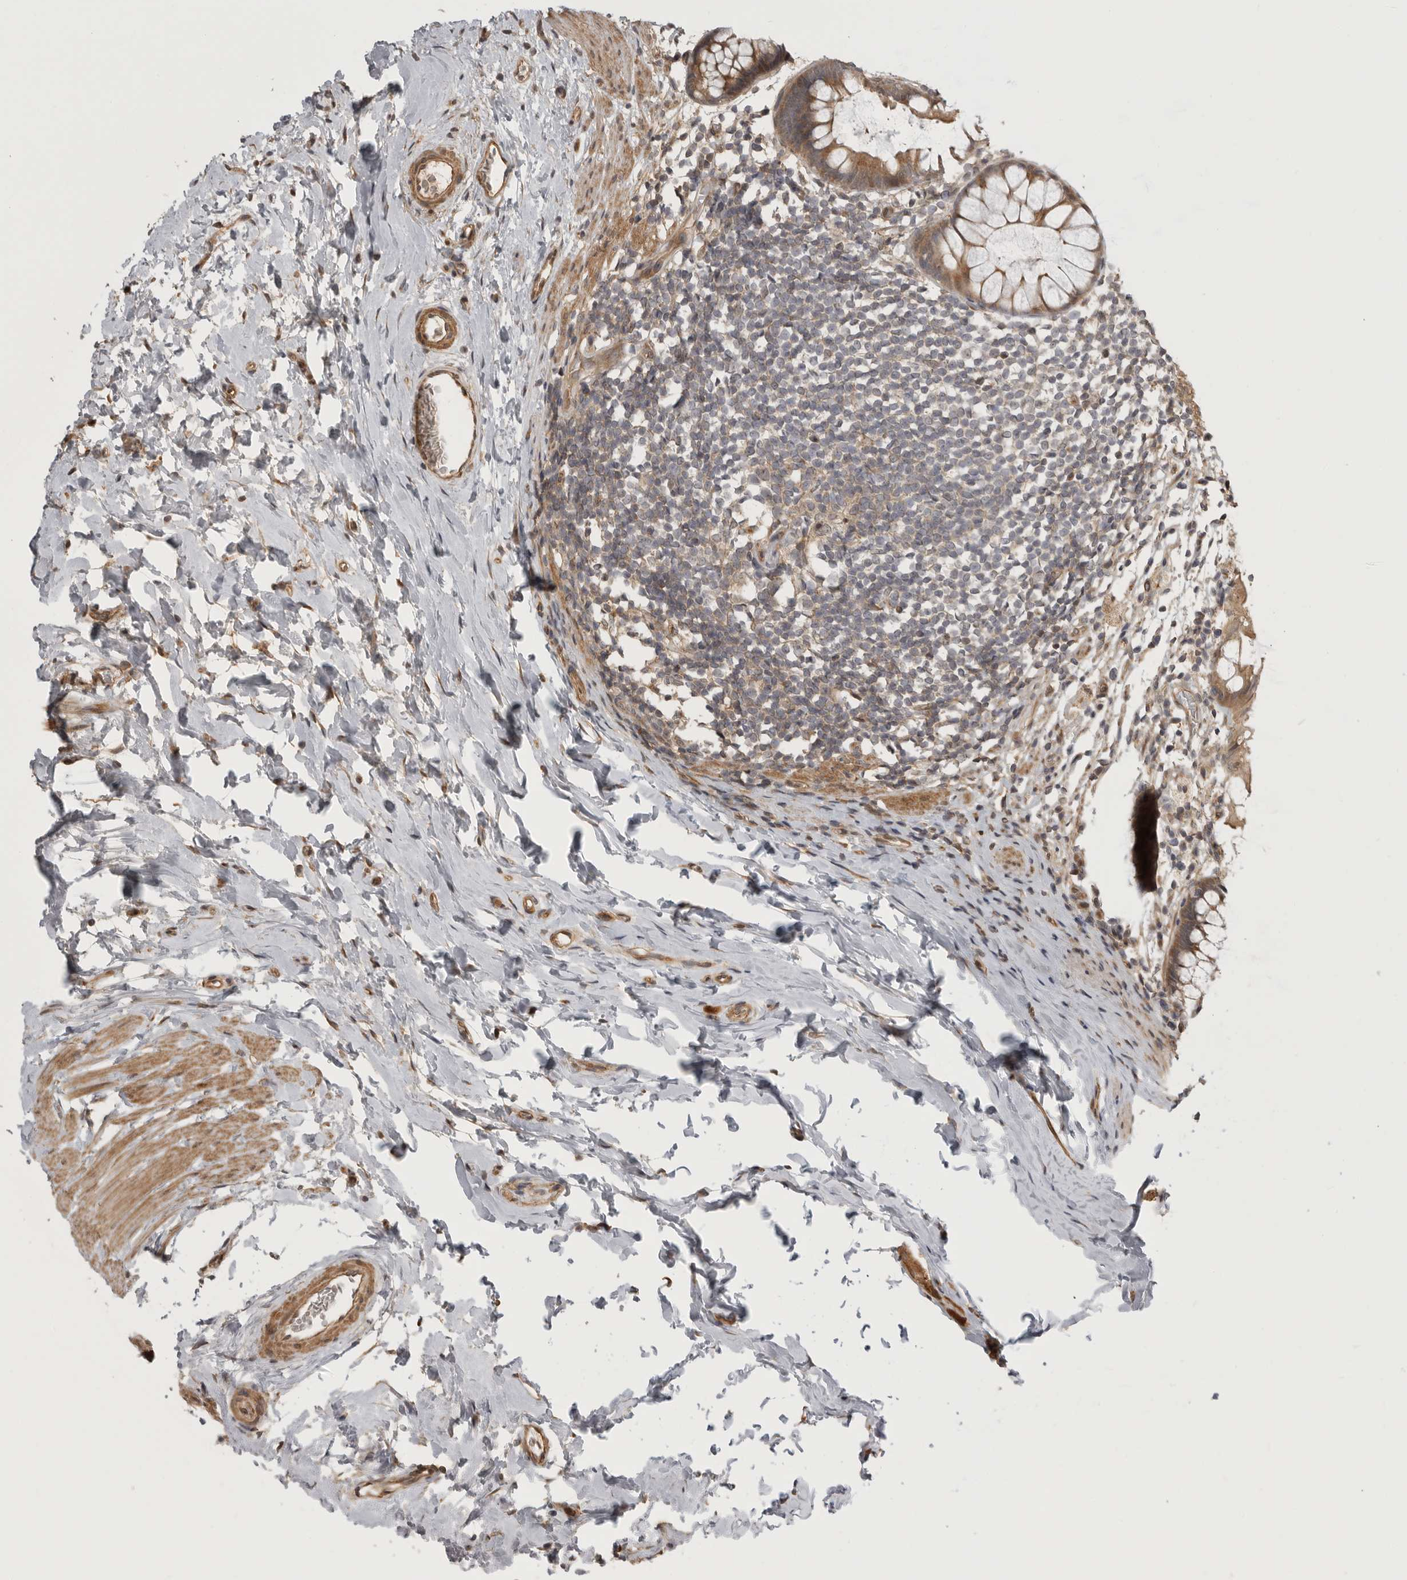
{"staining": {"intensity": "moderate", "quantity": ">75%", "location": "cytoplasmic/membranous"}, "tissue": "colon", "cell_type": "Endothelial cells", "image_type": "normal", "snomed": [{"axis": "morphology", "description": "Normal tissue, NOS"}, {"axis": "topography", "description": "Colon"}], "caption": "Endothelial cells reveal medium levels of moderate cytoplasmic/membranous positivity in approximately >75% of cells in unremarkable human colon. The protein of interest is stained brown, and the nuclei are stained in blue (DAB (3,3'-diaminobenzidine) IHC with brightfield microscopy, high magnification).", "gene": "CUEDC1", "patient": {"sex": "female", "age": 62}}